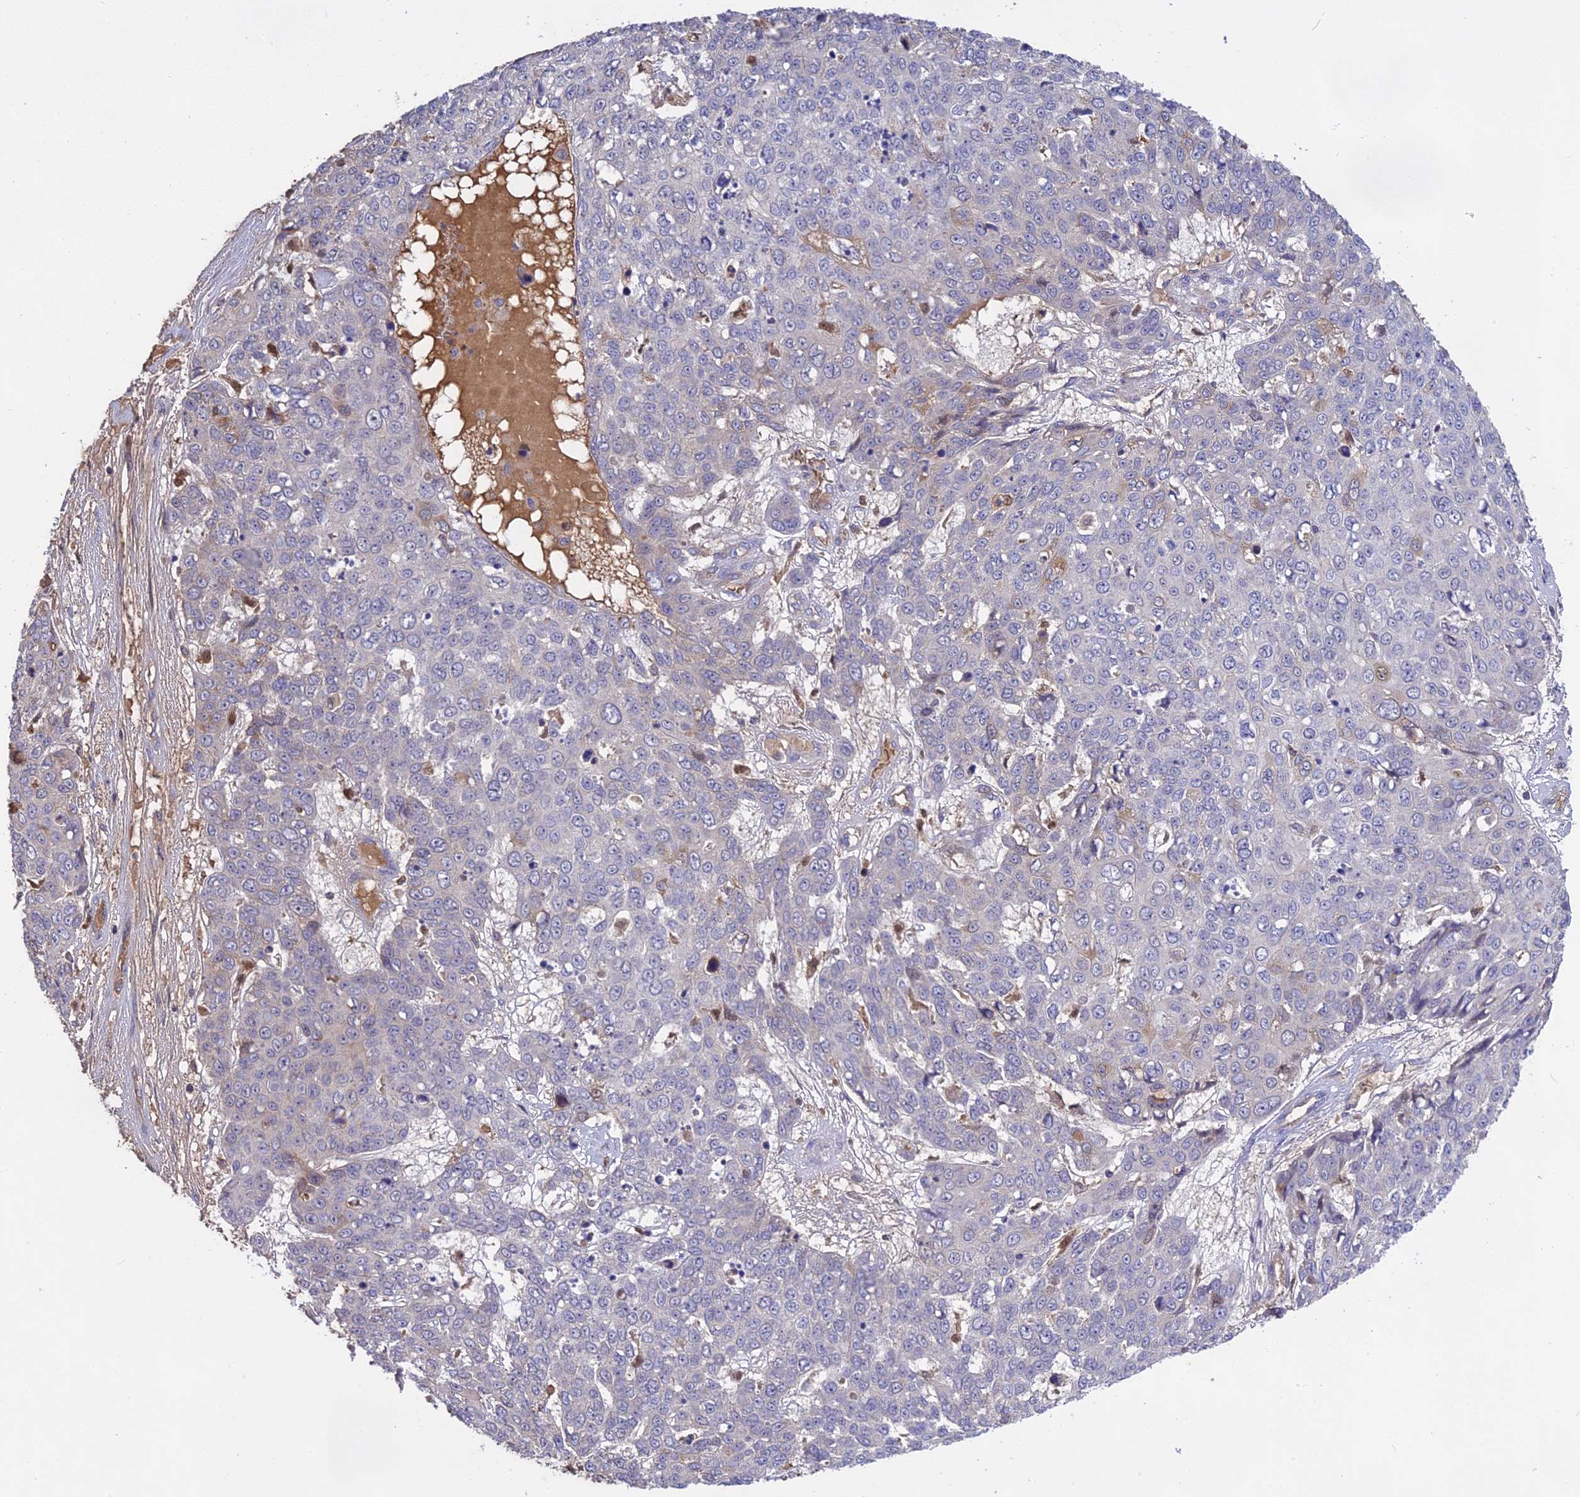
{"staining": {"intensity": "negative", "quantity": "none", "location": "none"}, "tissue": "skin cancer", "cell_type": "Tumor cells", "image_type": "cancer", "snomed": [{"axis": "morphology", "description": "Squamous cell carcinoma, NOS"}, {"axis": "topography", "description": "Skin"}], "caption": "IHC micrograph of human skin cancer (squamous cell carcinoma) stained for a protein (brown), which displays no staining in tumor cells.", "gene": "NUDT8", "patient": {"sex": "male", "age": 71}}